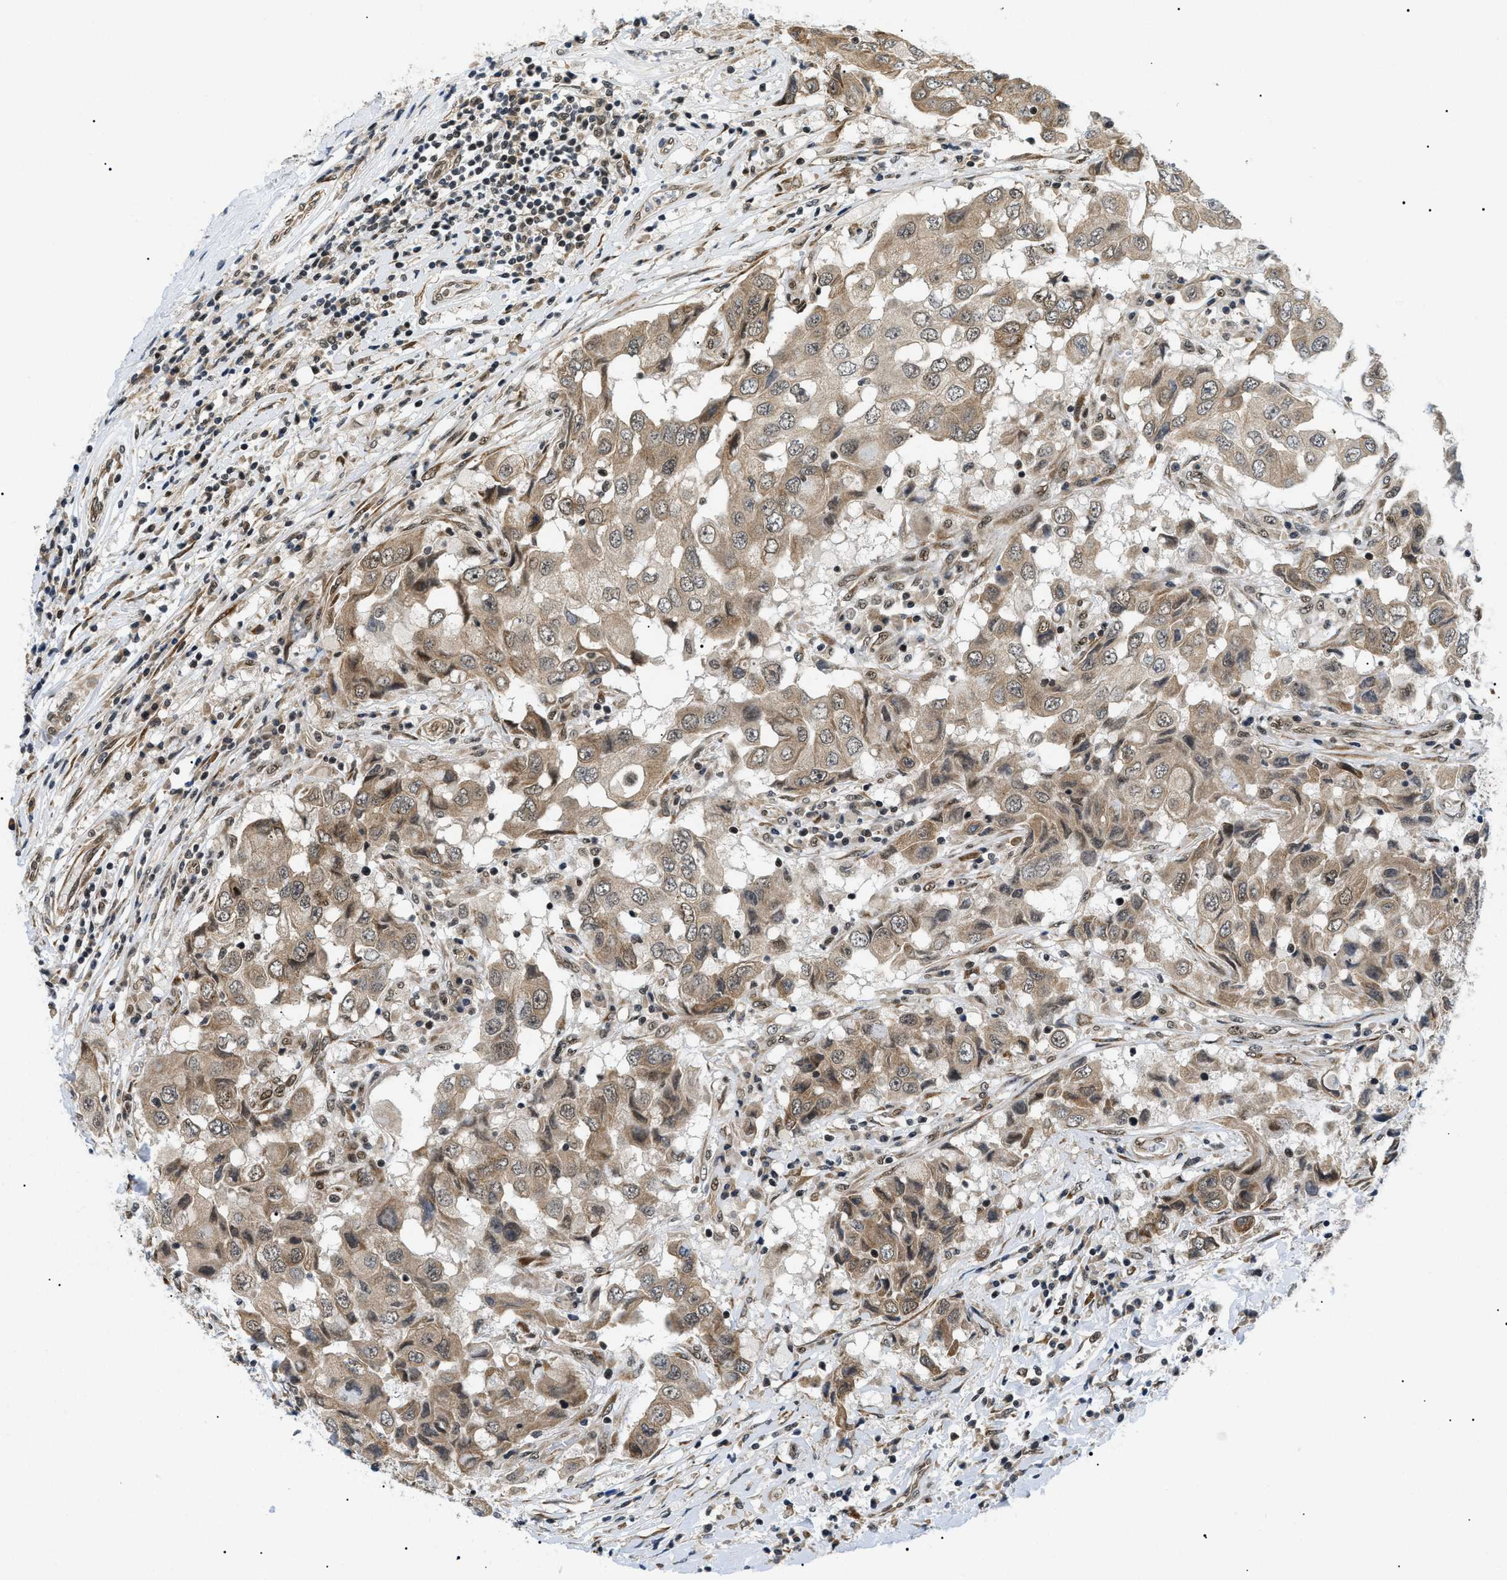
{"staining": {"intensity": "moderate", "quantity": ">75%", "location": "cytoplasmic/membranous"}, "tissue": "breast cancer", "cell_type": "Tumor cells", "image_type": "cancer", "snomed": [{"axis": "morphology", "description": "Duct carcinoma"}, {"axis": "topography", "description": "Breast"}], "caption": "Immunohistochemical staining of human breast cancer exhibits medium levels of moderate cytoplasmic/membranous protein positivity in about >75% of tumor cells. (DAB (3,3'-diaminobenzidine) IHC, brown staining for protein, blue staining for nuclei).", "gene": "CWC25", "patient": {"sex": "female", "age": 27}}